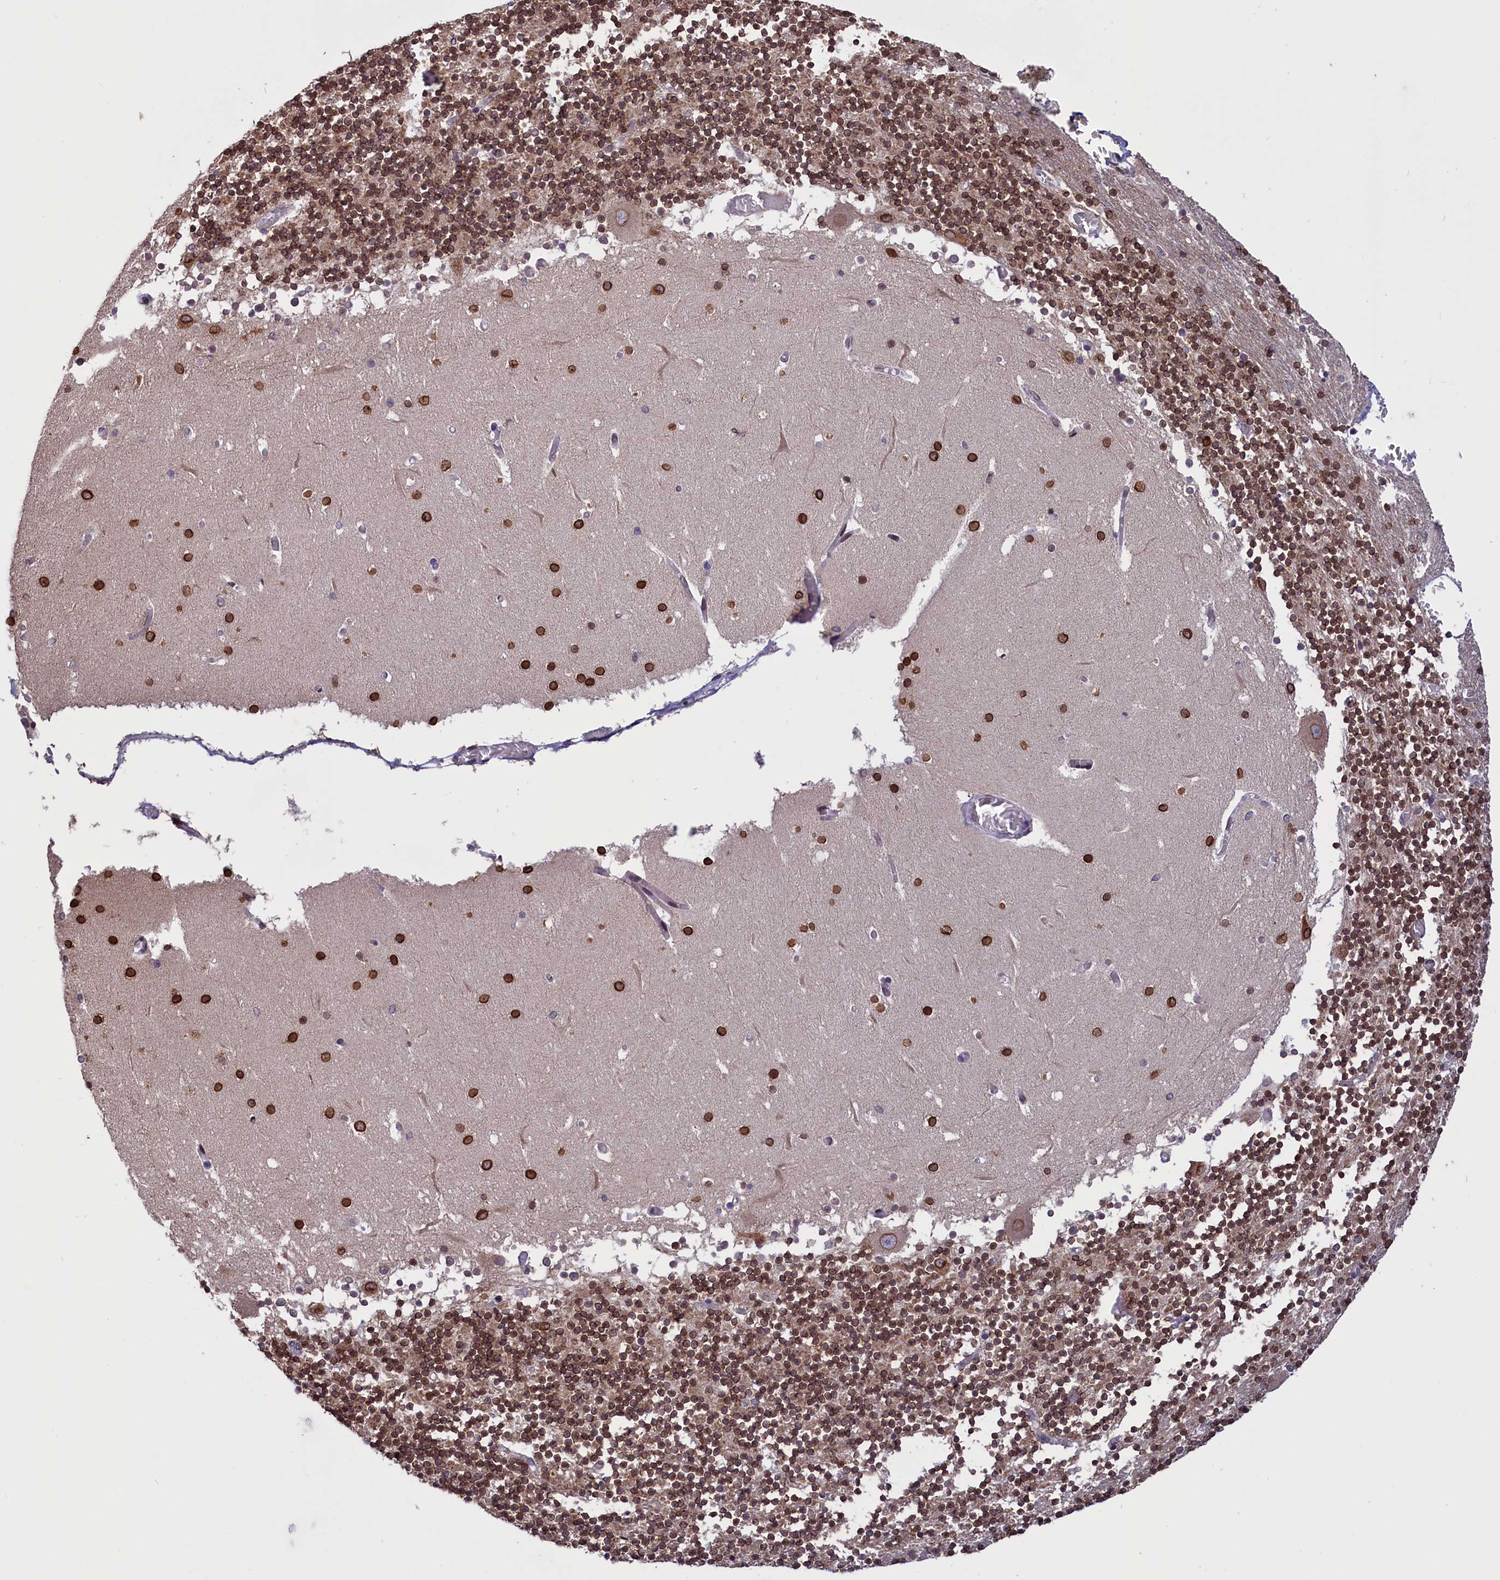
{"staining": {"intensity": "moderate", "quantity": "25%-75%", "location": "cytoplasmic/membranous,nuclear"}, "tissue": "cerebellum", "cell_type": "Cells in granular layer", "image_type": "normal", "snomed": [{"axis": "morphology", "description": "Normal tissue, NOS"}, {"axis": "topography", "description": "Cerebellum"}], "caption": "The immunohistochemical stain labels moderate cytoplasmic/membranous,nuclear staining in cells in granular layer of benign cerebellum.", "gene": "PARS2", "patient": {"sex": "female", "age": 28}}